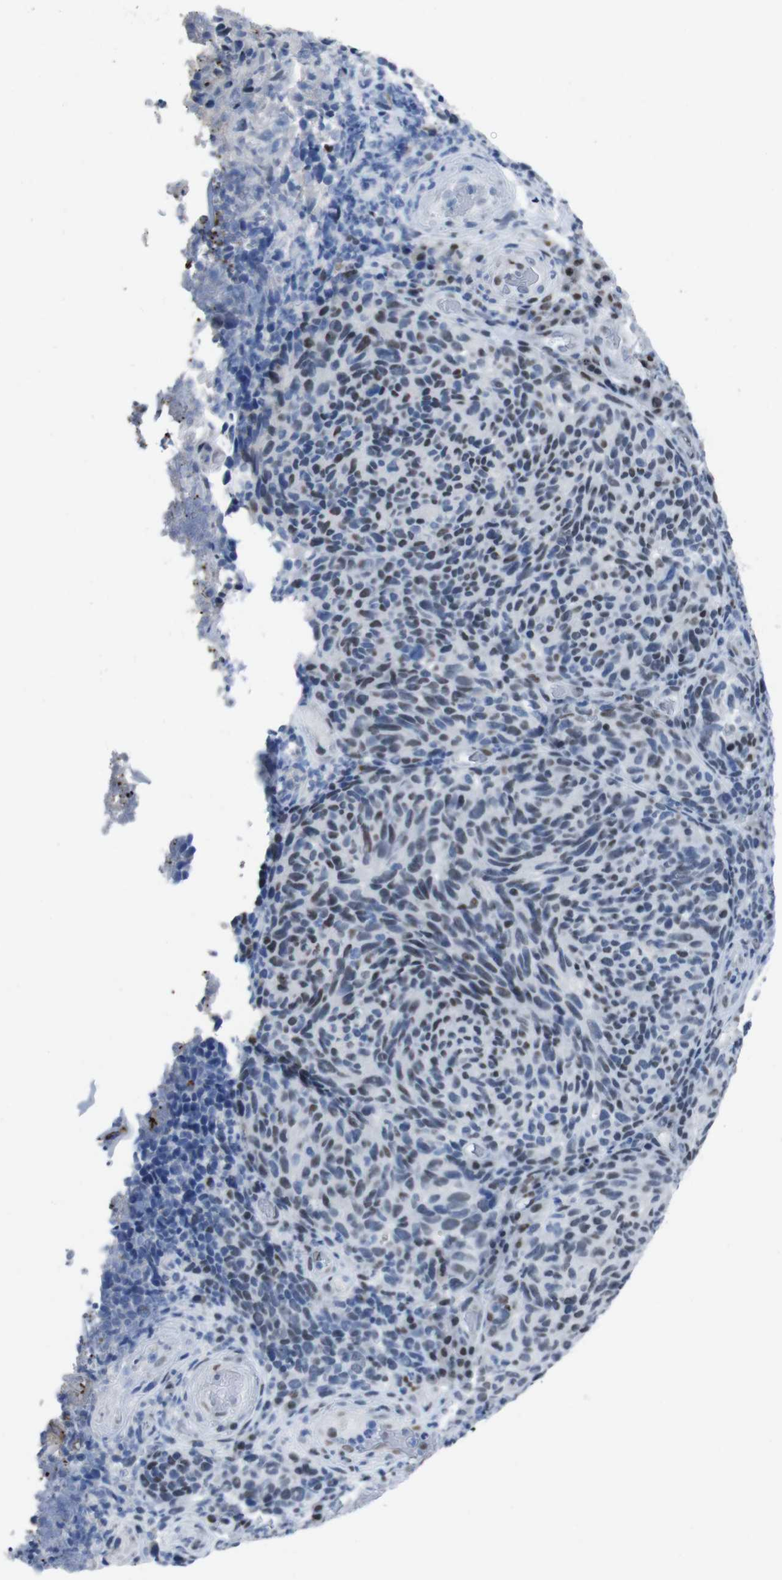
{"staining": {"intensity": "weak", "quantity": "25%-75%", "location": "nuclear"}, "tissue": "melanoma", "cell_type": "Tumor cells", "image_type": "cancer", "snomed": [{"axis": "morphology", "description": "Malignant melanoma, NOS"}, {"axis": "topography", "description": "Skin"}], "caption": "Protein staining of melanoma tissue displays weak nuclear staining in about 25%-75% of tumor cells.", "gene": "PIP4P2", "patient": {"sex": "female", "age": 73}}